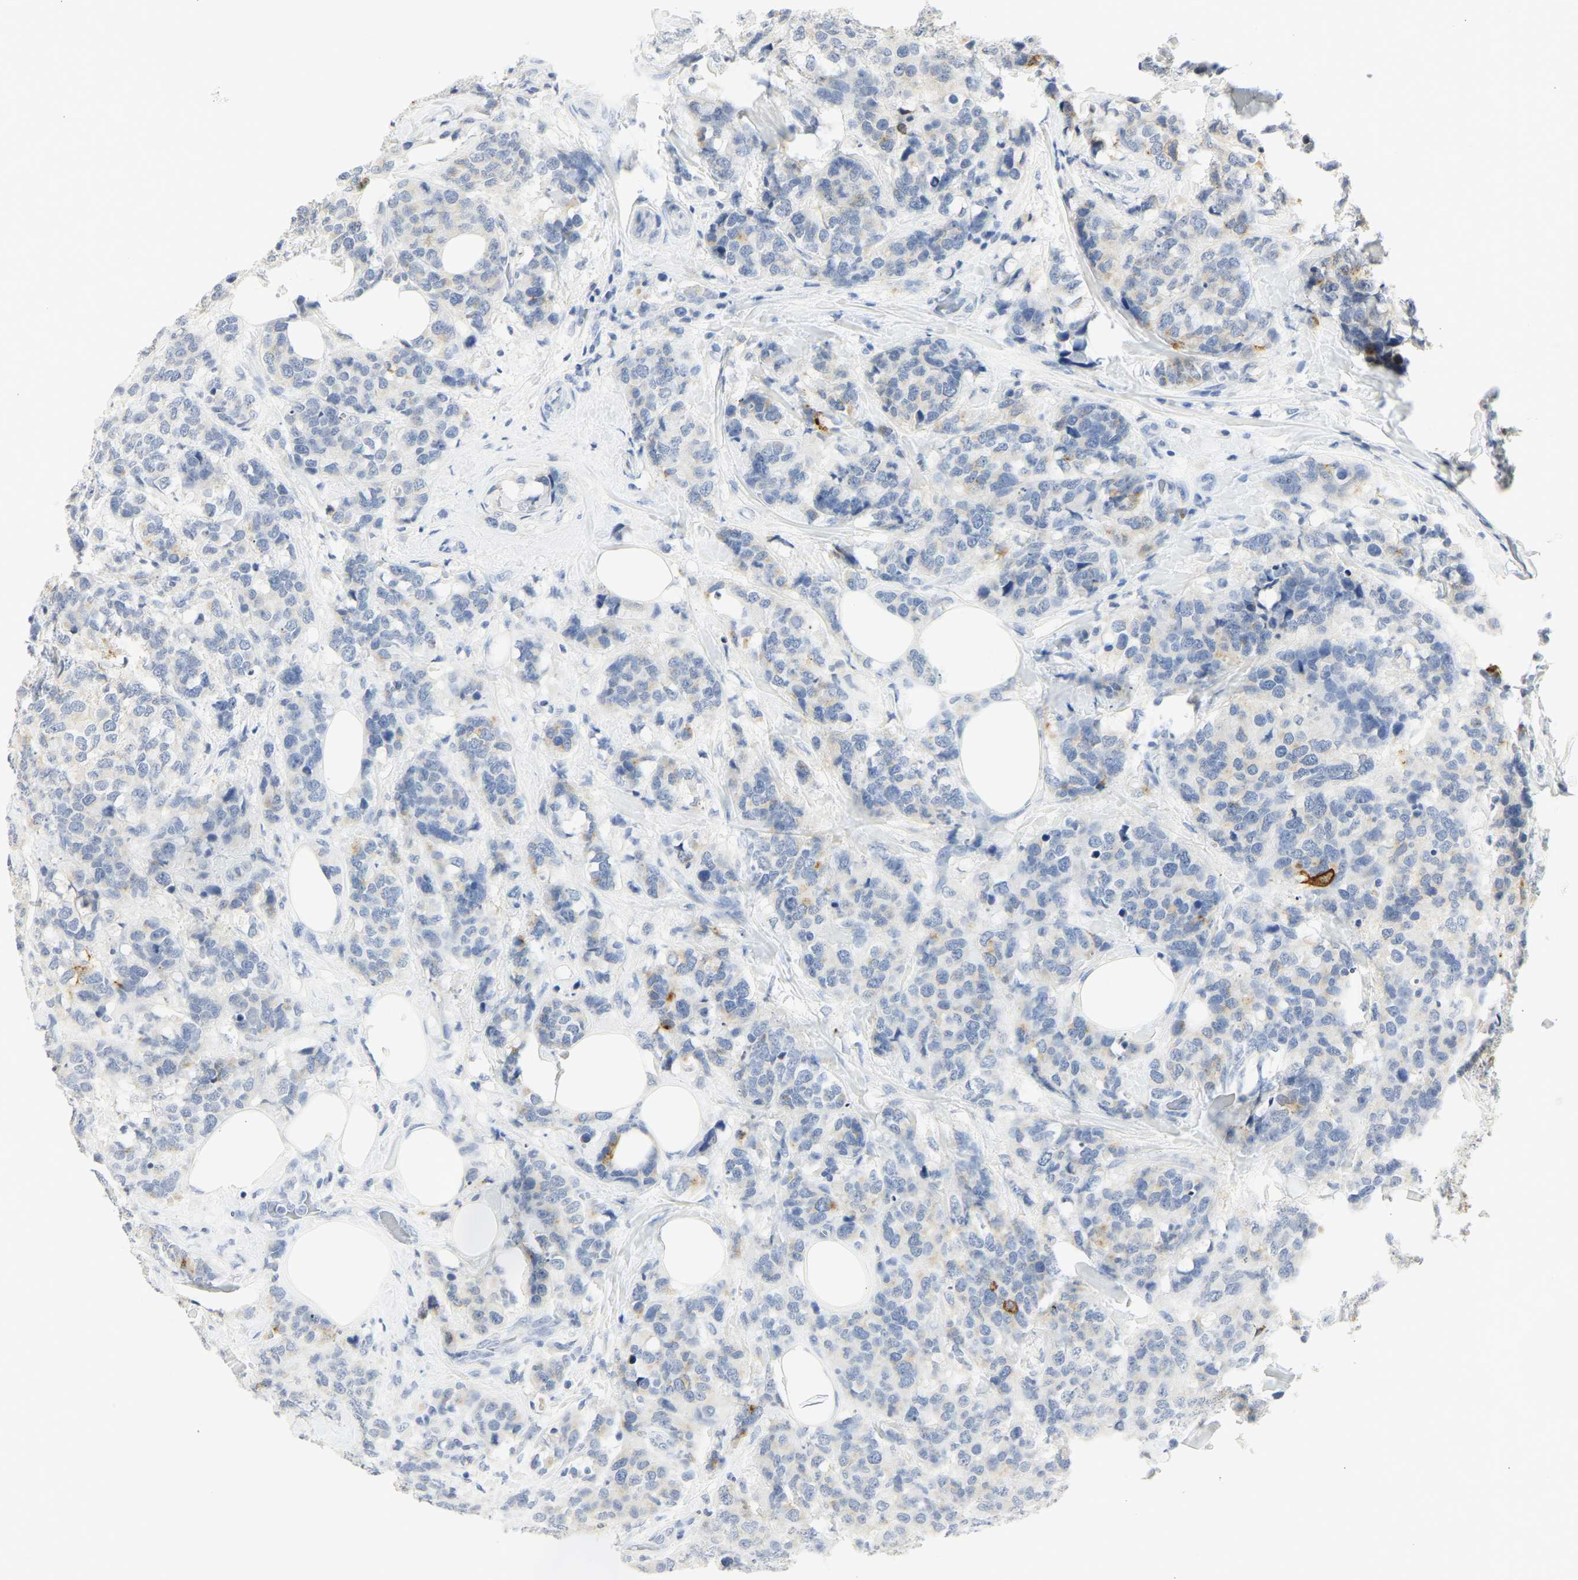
{"staining": {"intensity": "moderate", "quantity": "<25%", "location": "cytoplasmic/membranous"}, "tissue": "breast cancer", "cell_type": "Tumor cells", "image_type": "cancer", "snomed": [{"axis": "morphology", "description": "Lobular carcinoma"}, {"axis": "topography", "description": "Breast"}], "caption": "A low amount of moderate cytoplasmic/membranous positivity is identified in approximately <25% of tumor cells in breast lobular carcinoma tissue. The staining was performed using DAB, with brown indicating positive protein expression. Nuclei are stained blue with hematoxylin.", "gene": "CEACAM5", "patient": {"sex": "female", "age": 59}}